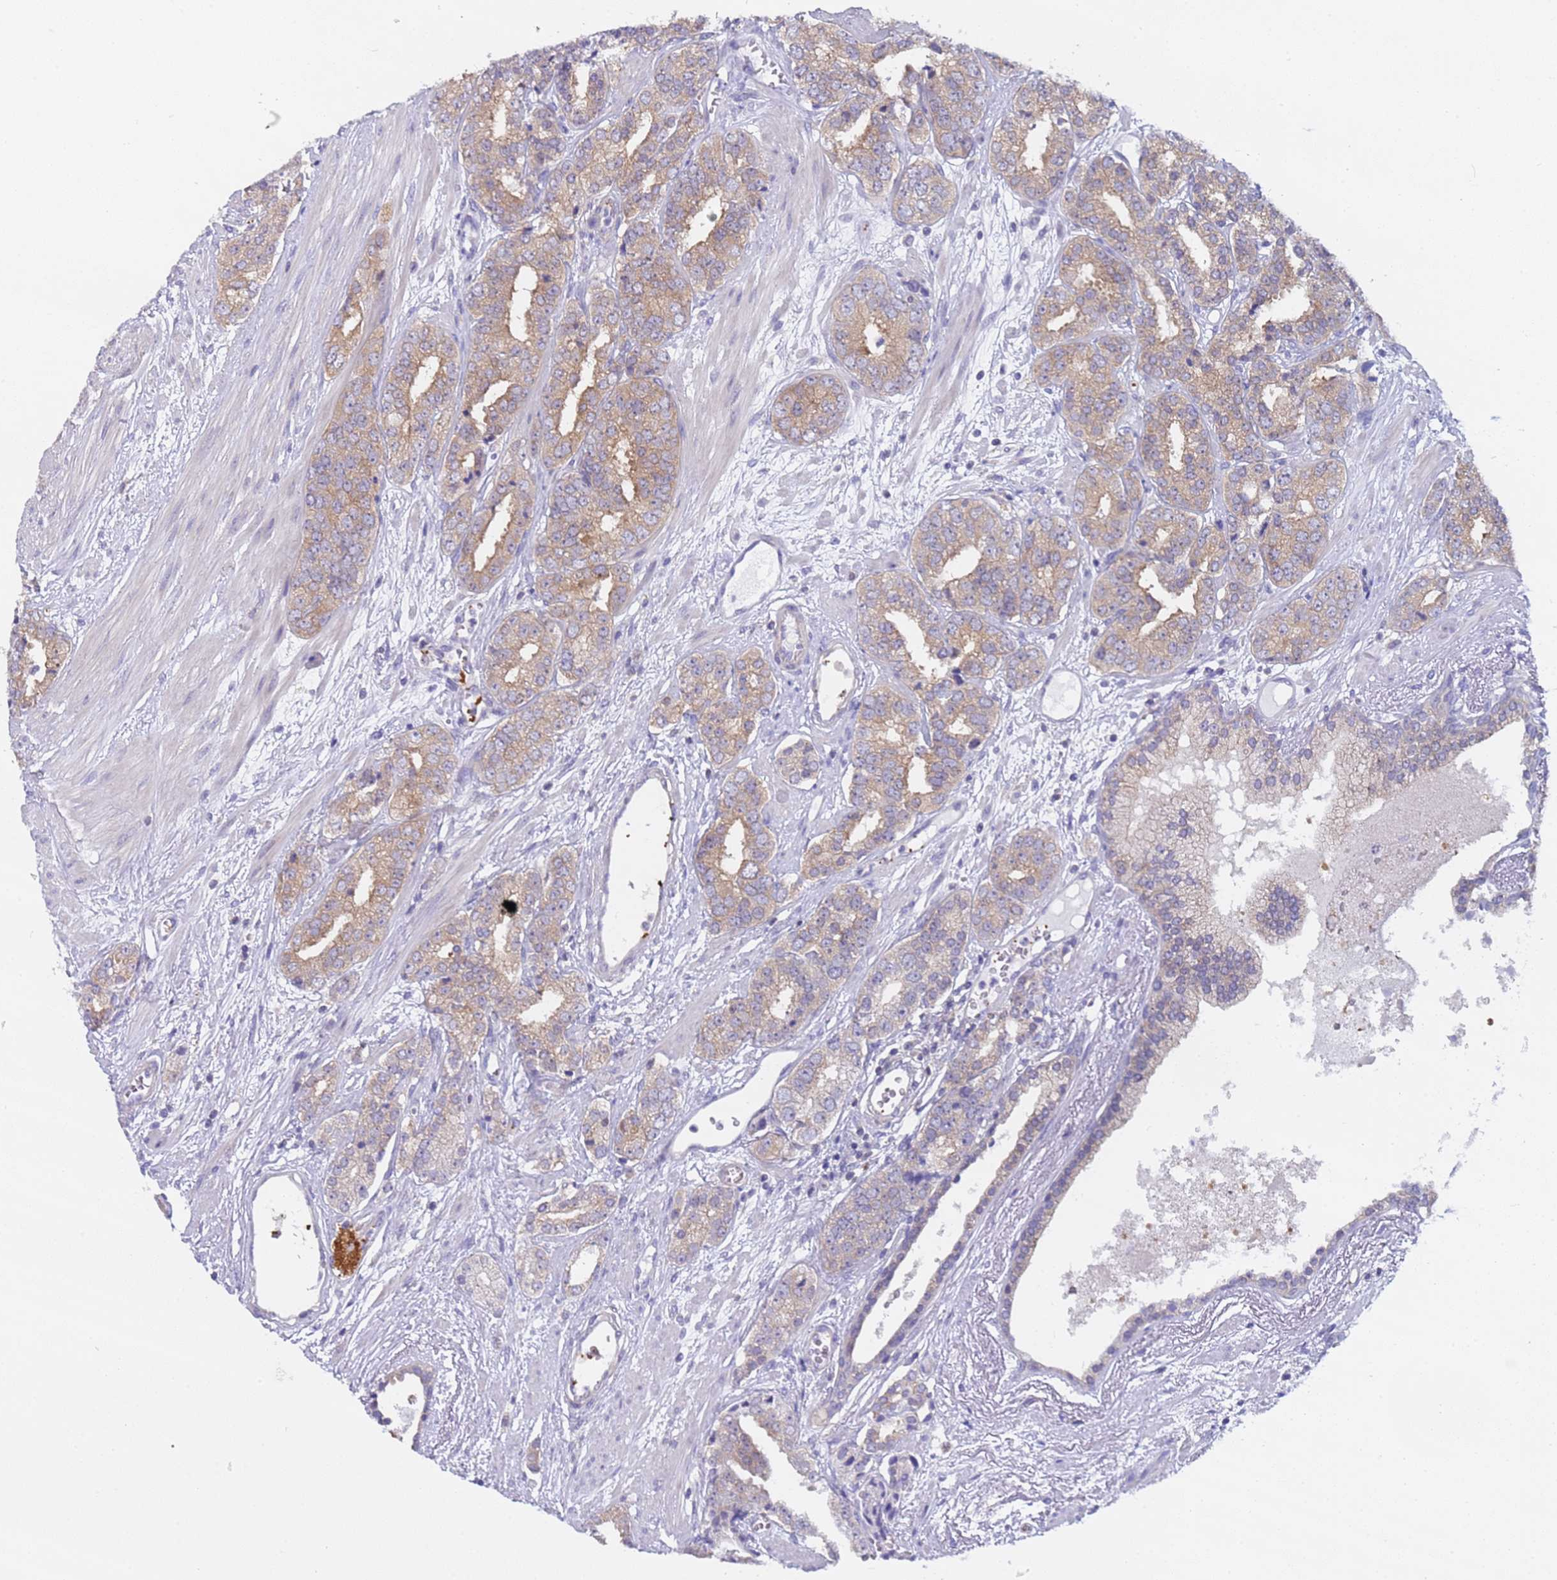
{"staining": {"intensity": "weak", "quantity": ">75%", "location": "cytoplasmic/membranous"}, "tissue": "prostate cancer", "cell_type": "Tumor cells", "image_type": "cancer", "snomed": [{"axis": "morphology", "description": "Adenocarcinoma, High grade"}, {"axis": "topography", "description": "Prostate"}], "caption": "High-grade adenocarcinoma (prostate) stained for a protein (brown) exhibits weak cytoplasmic/membranous positive expression in about >75% of tumor cells.", "gene": "CAPN7", "patient": {"sex": "male", "age": 71}}